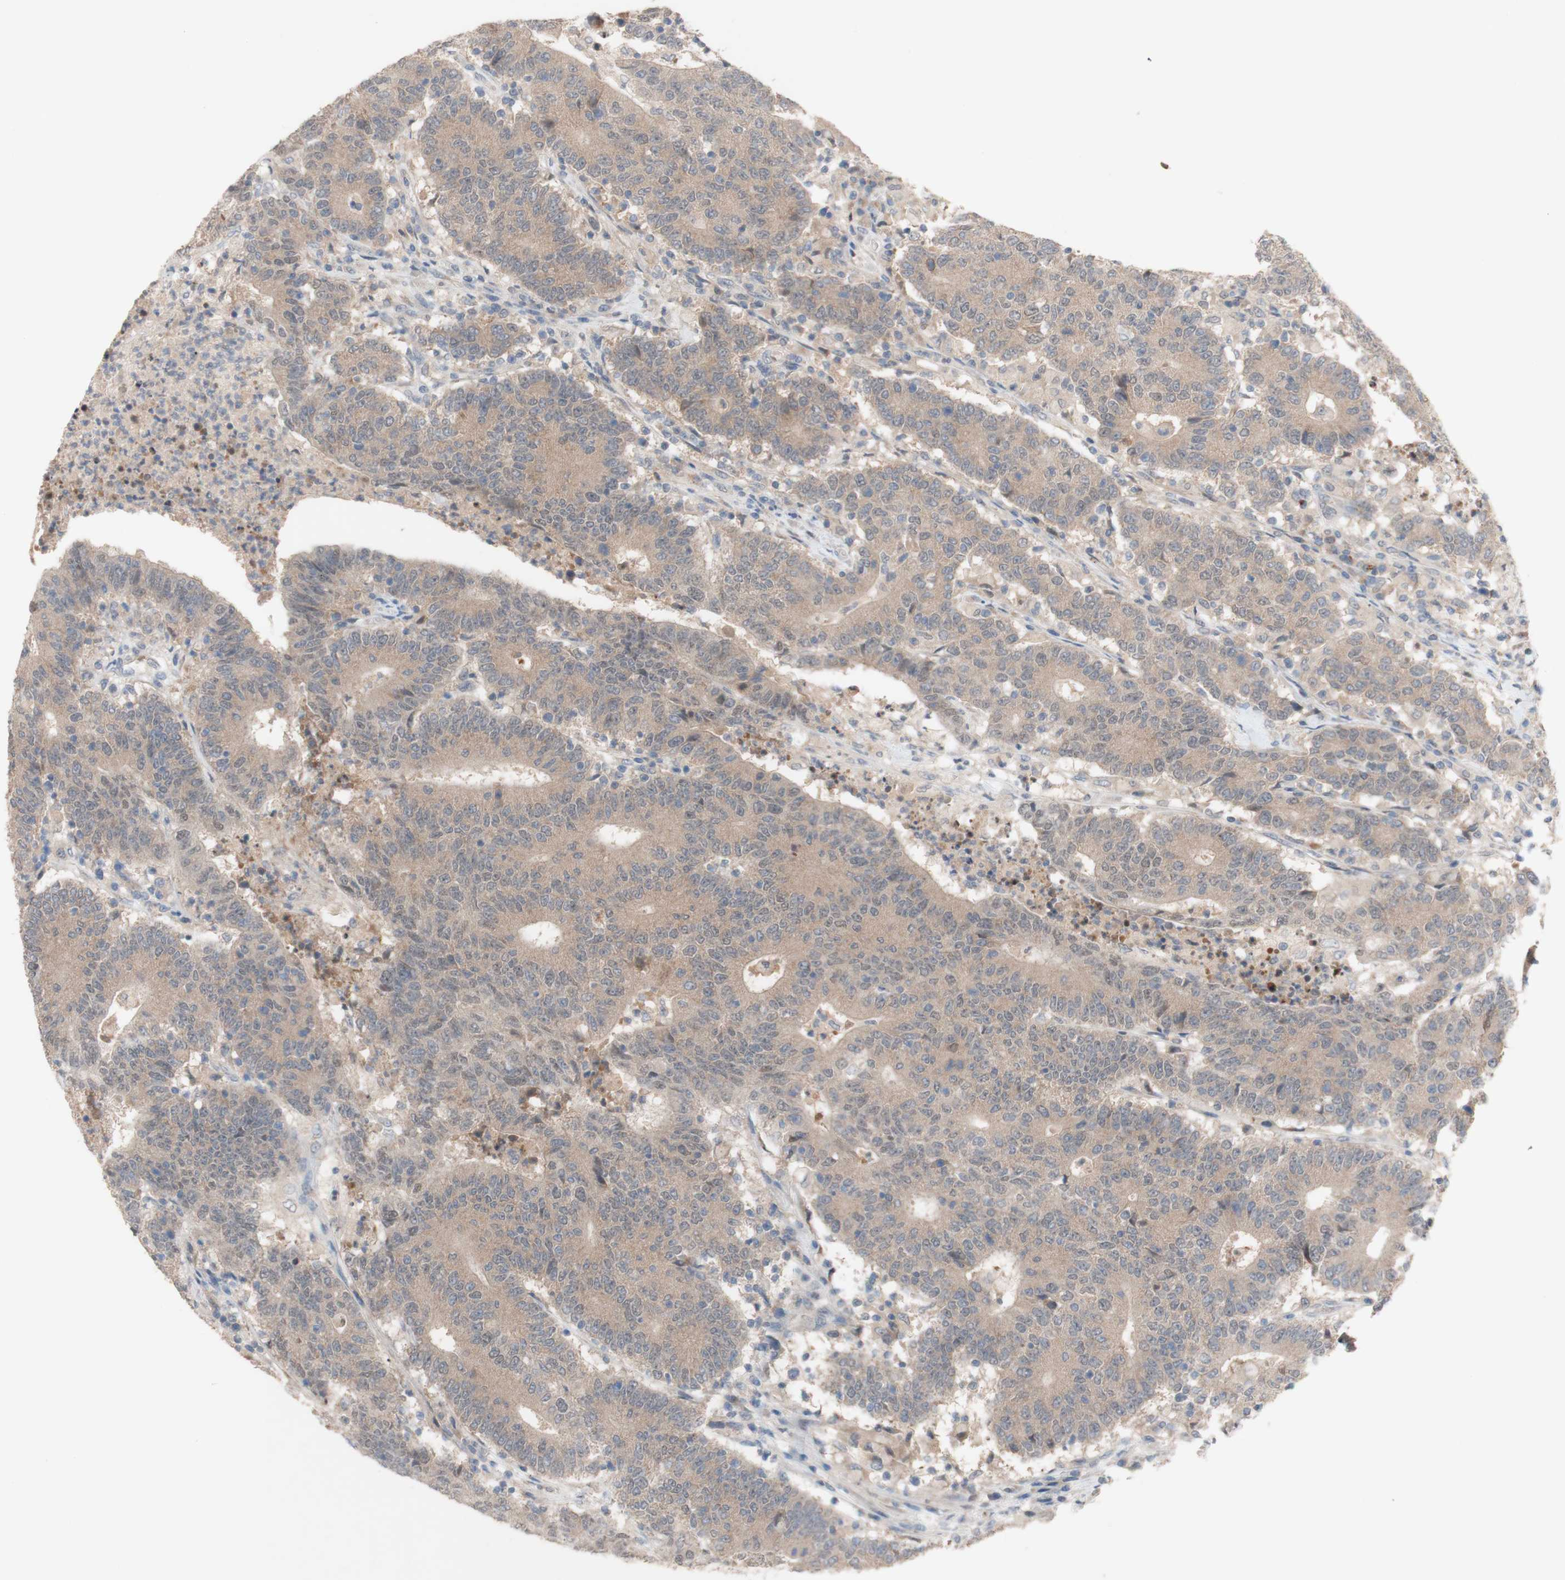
{"staining": {"intensity": "weak", "quantity": ">75%", "location": "cytoplasmic/membranous"}, "tissue": "colorectal cancer", "cell_type": "Tumor cells", "image_type": "cancer", "snomed": [{"axis": "morphology", "description": "Normal tissue, NOS"}, {"axis": "morphology", "description": "Adenocarcinoma, NOS"}, {"axis": "topography", "description": "Colon"}], "caption": "Adenocarcinoma (colorectal) tissue exhibits weak cytoplasmic/membranous expression in approximately >75% of tumor cells, visualized by immunohistochemistry. (DAB (3,3'-diaminobenzidine) IHC with brightfield microscopy, high magnification).", "gene": "PEX2", "patient": {"sex": "female", "age": 75}}